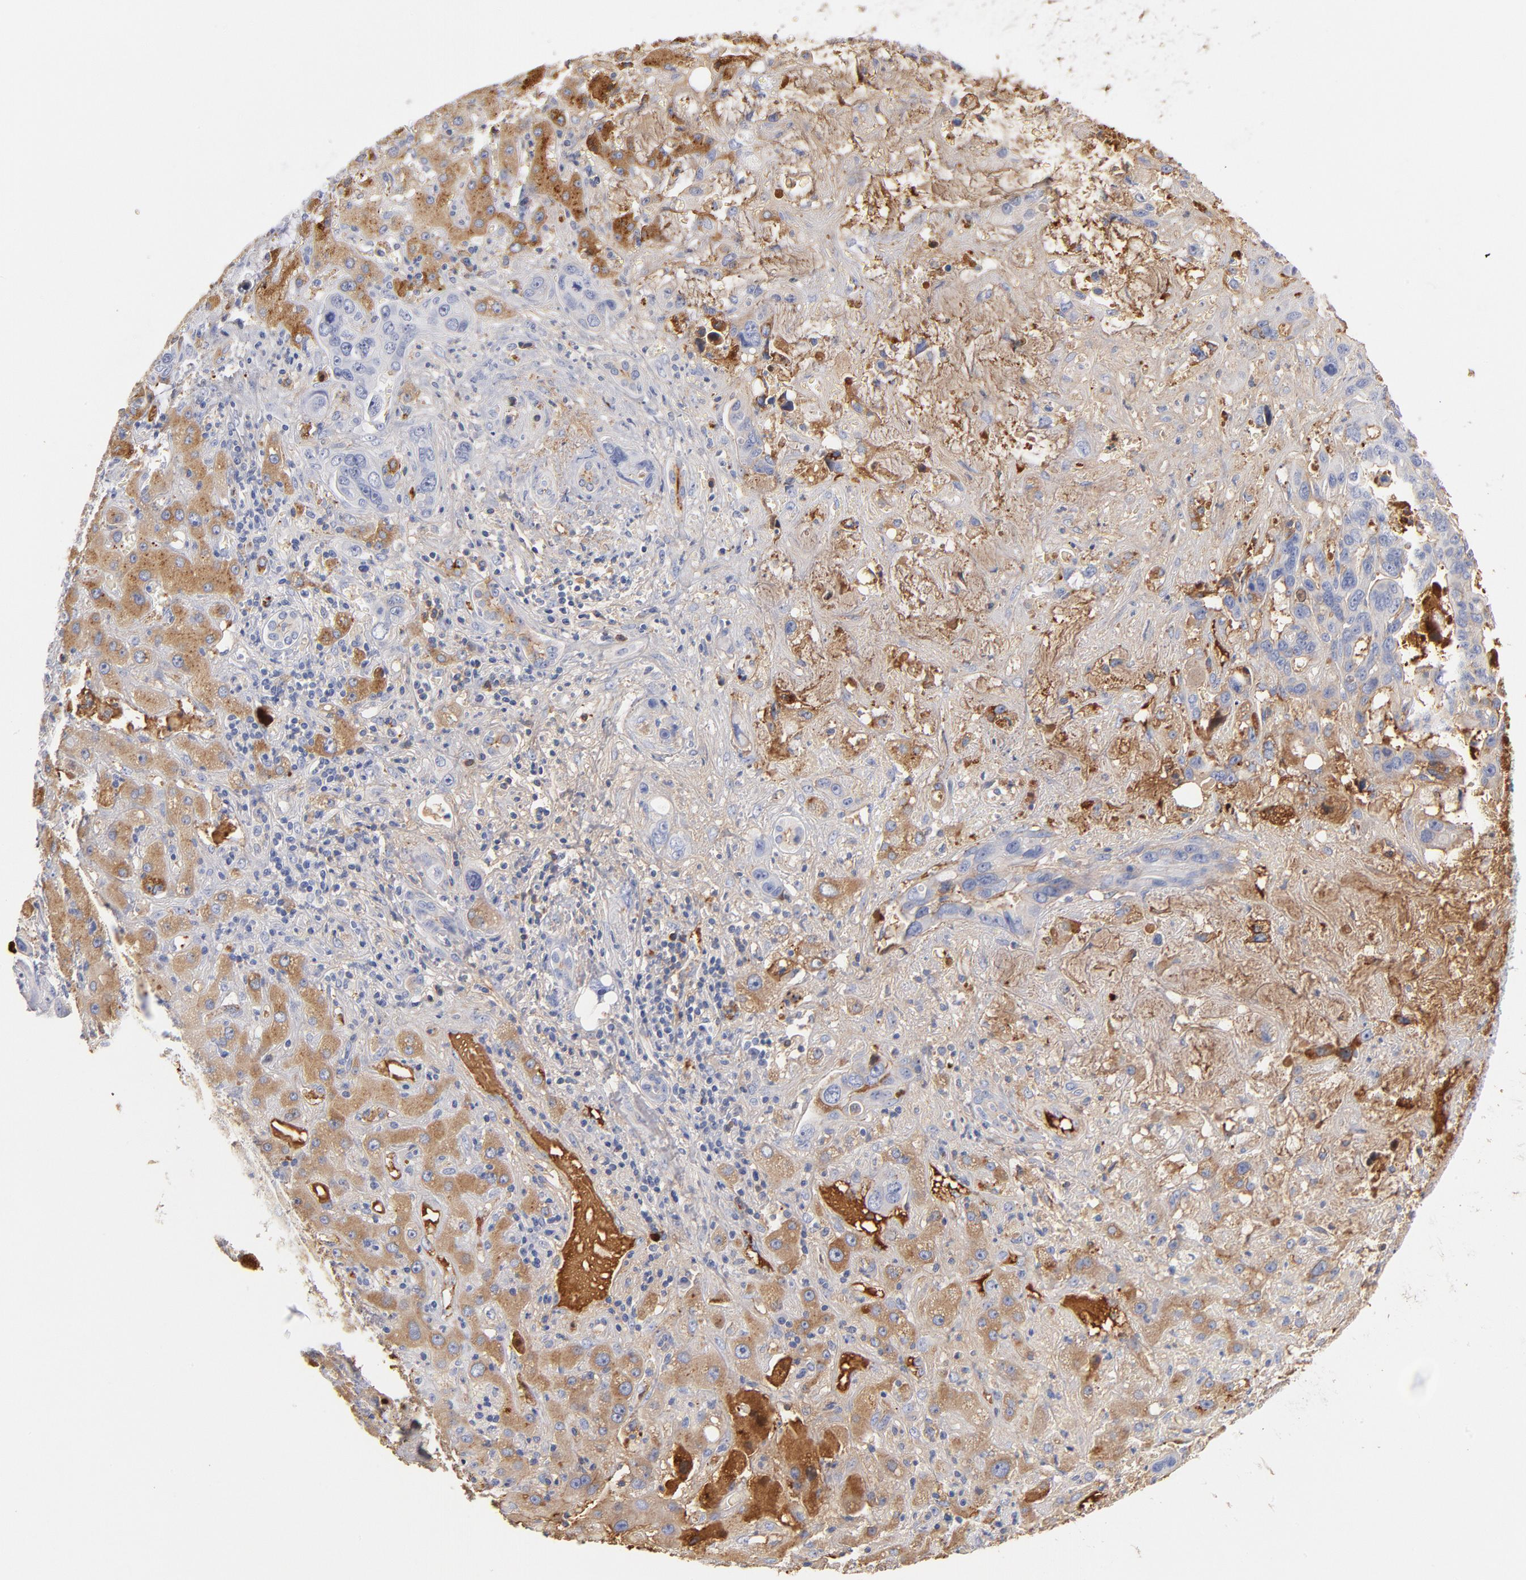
{"staining": {"intensity": "negative", "quantity": "none", "location": "none"}, "tissue": "liver cancer", "cell_type": "Tumor cells", "image_type": "cancer", "snomed": [{"axis": "morphology", "description": "Cholangiocarcinoma"}, {"axis": "topography", "description": "Liver"}], "caption": "An immunohistochemistry image of liver cholangiocarcinoma is shown. There is no staining in tumor cells of liver cholangiocarcinoma. Brightfield microscopy of IHC stained with DAB (3,3'-diaminobenzidine) (brown) and hematoxylin (blue), captured at high magnification.", "gene": "C3", "patient": {"sex": "female", "age": 65}}